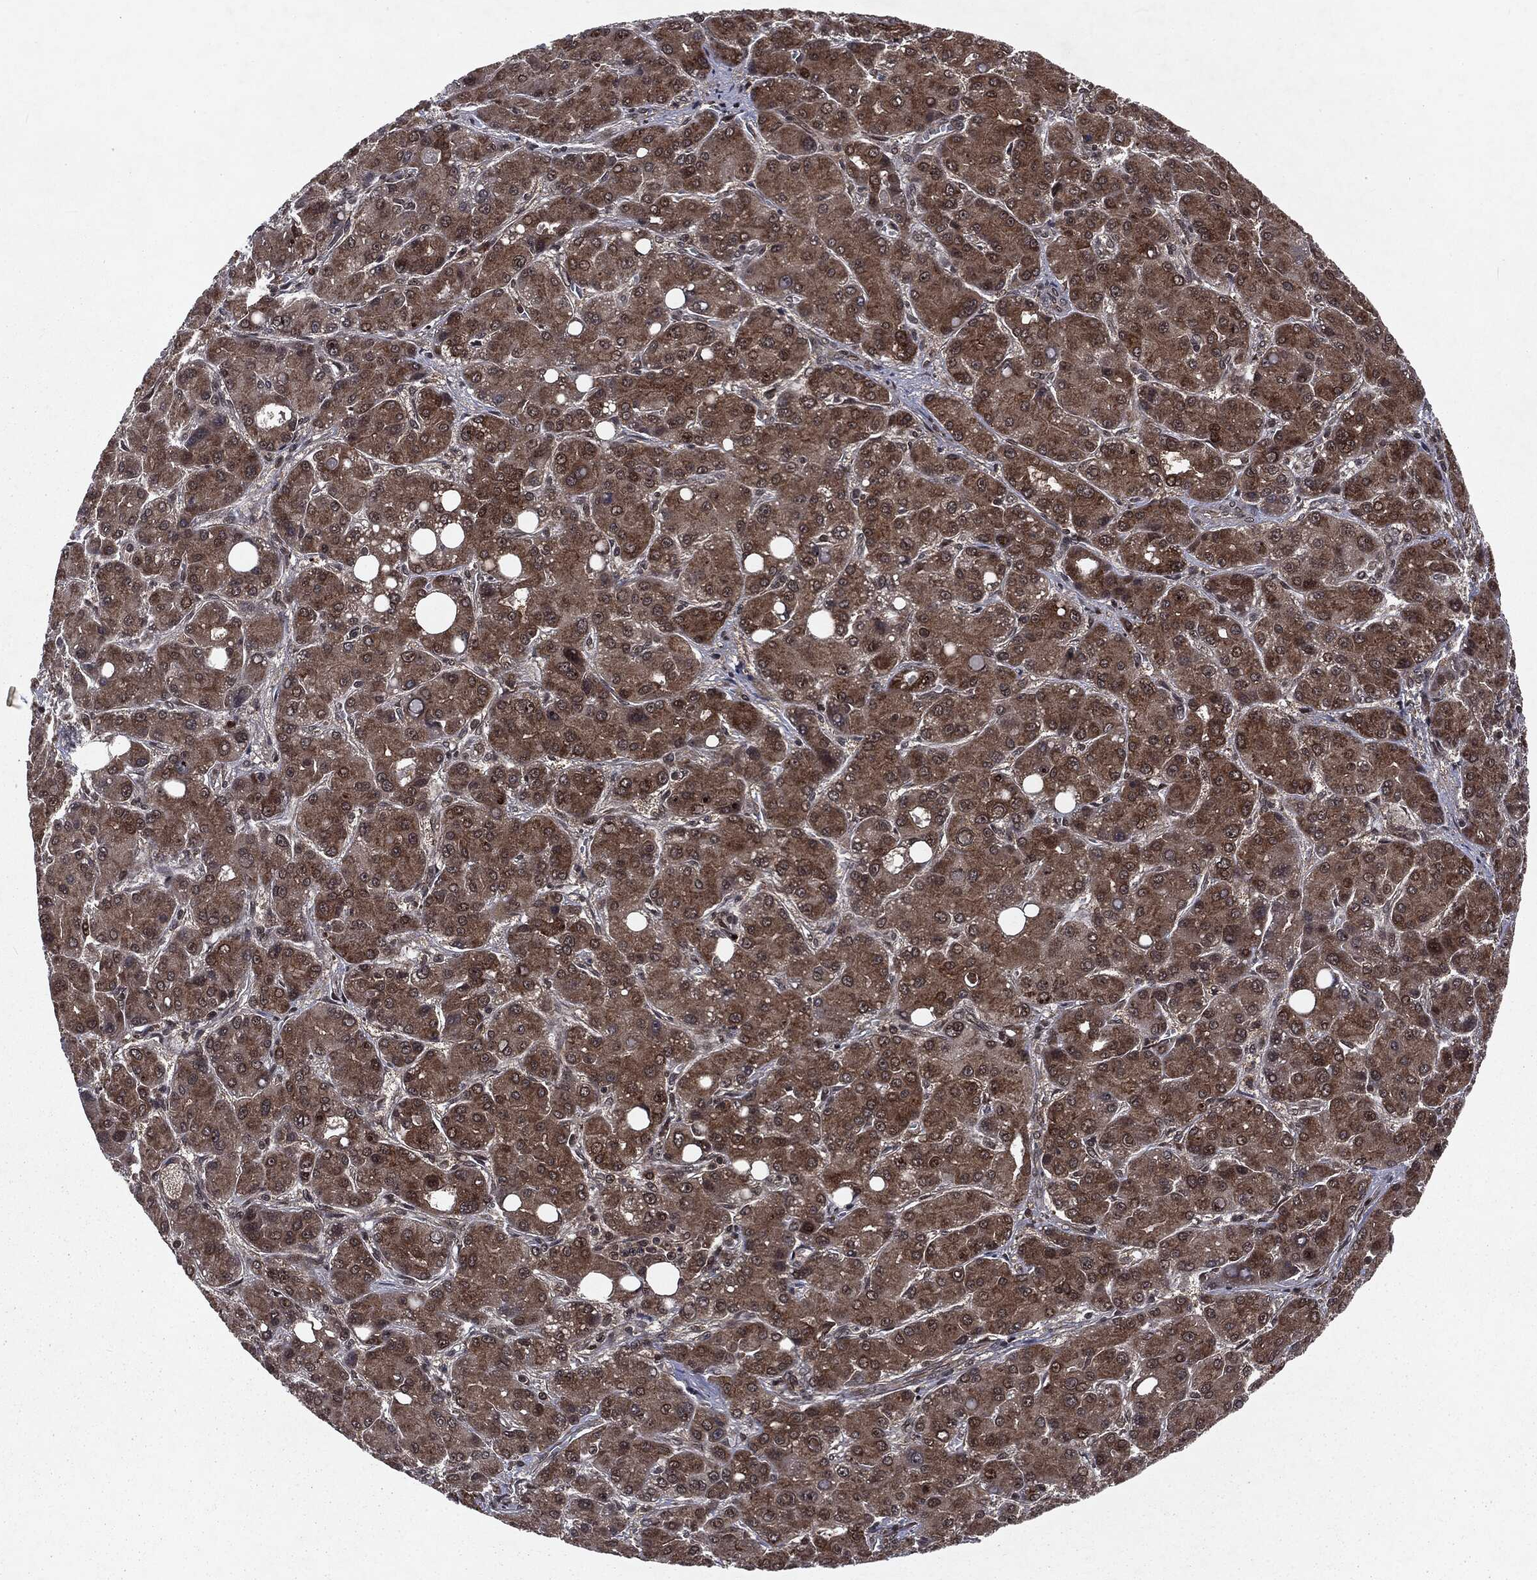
{"staining": {"intensity": "strong", "quantity": "25%-75%", "location": "cytoplasmic/membranous"}, "tissue": "liver cancer", "cell_type": "Tumor cells", "image_type": "cancer", "snomed": [{"axis": "morphology", "description": "Carcinoma, Hepatocellular, NOS"}, {"axis": "topography", "description": "Liver"}], "caption": "Tumor cells demonstrate strong cytoplasmic/membranous staining in about 25%-75% of cells in hepatocellular carcinoma (liver).", "gene": "STAU2", "patient": {"sex": "male", "age": 55}}